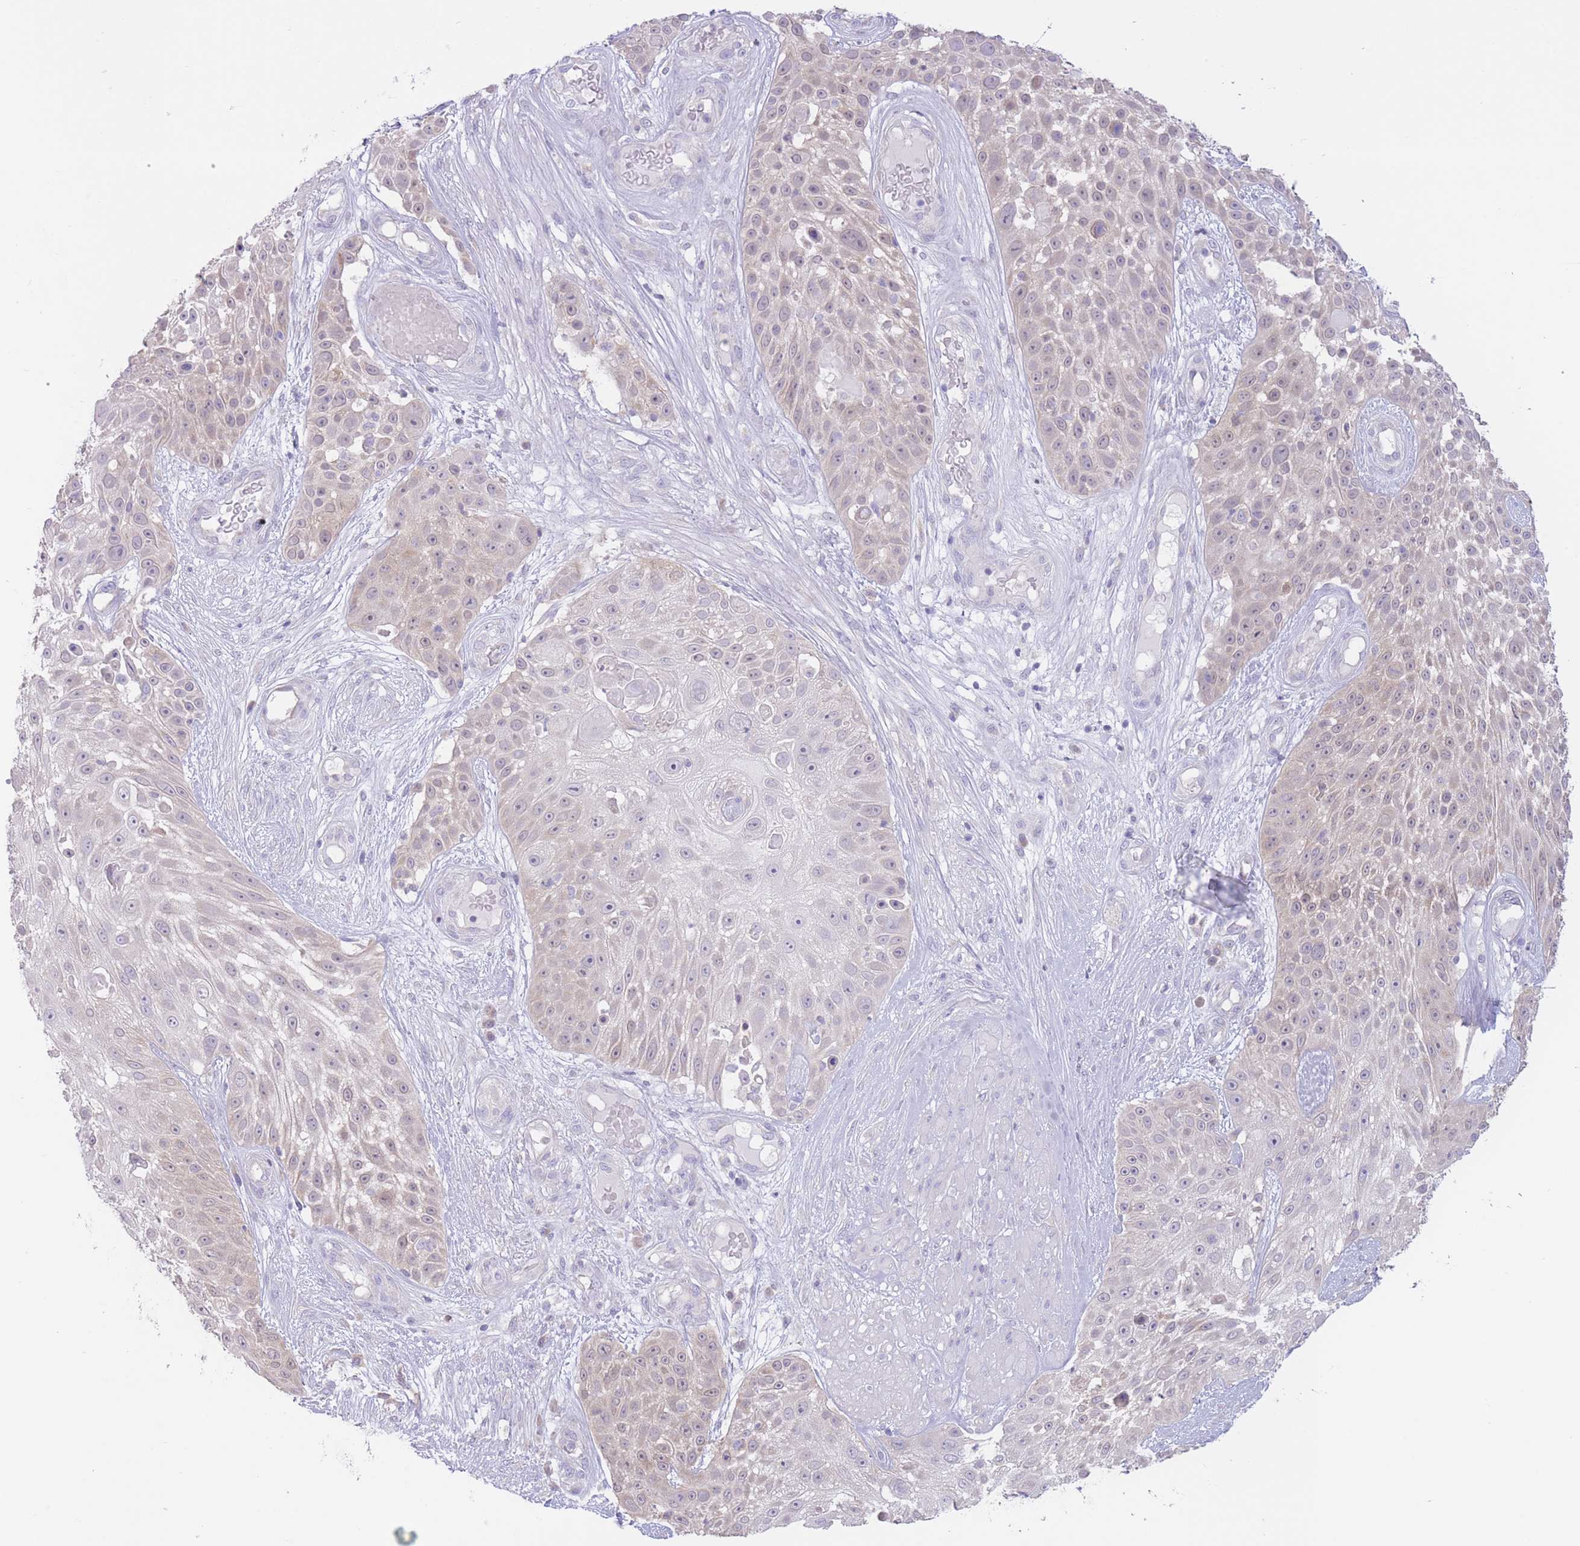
{"staining": {"intensity": "weak", "quantity": "<25%", "location": "cytoplasmic/membranous"}, "tissue": "skin cancer", "cell_type": "Tumor cells", "image_type": "cancer", "snomed": [{"axis": "morphology", "description": "Squamous cell carcinoma, NOS"}, {"axis": "topography", "description": "Skin"}], "caption": "Micrograph shows no protein staining in tumor cells of squamous cell carcinoma (skin) tissue.", "gene": "FAH", "patient": {"sex": "female", "age": 86}}